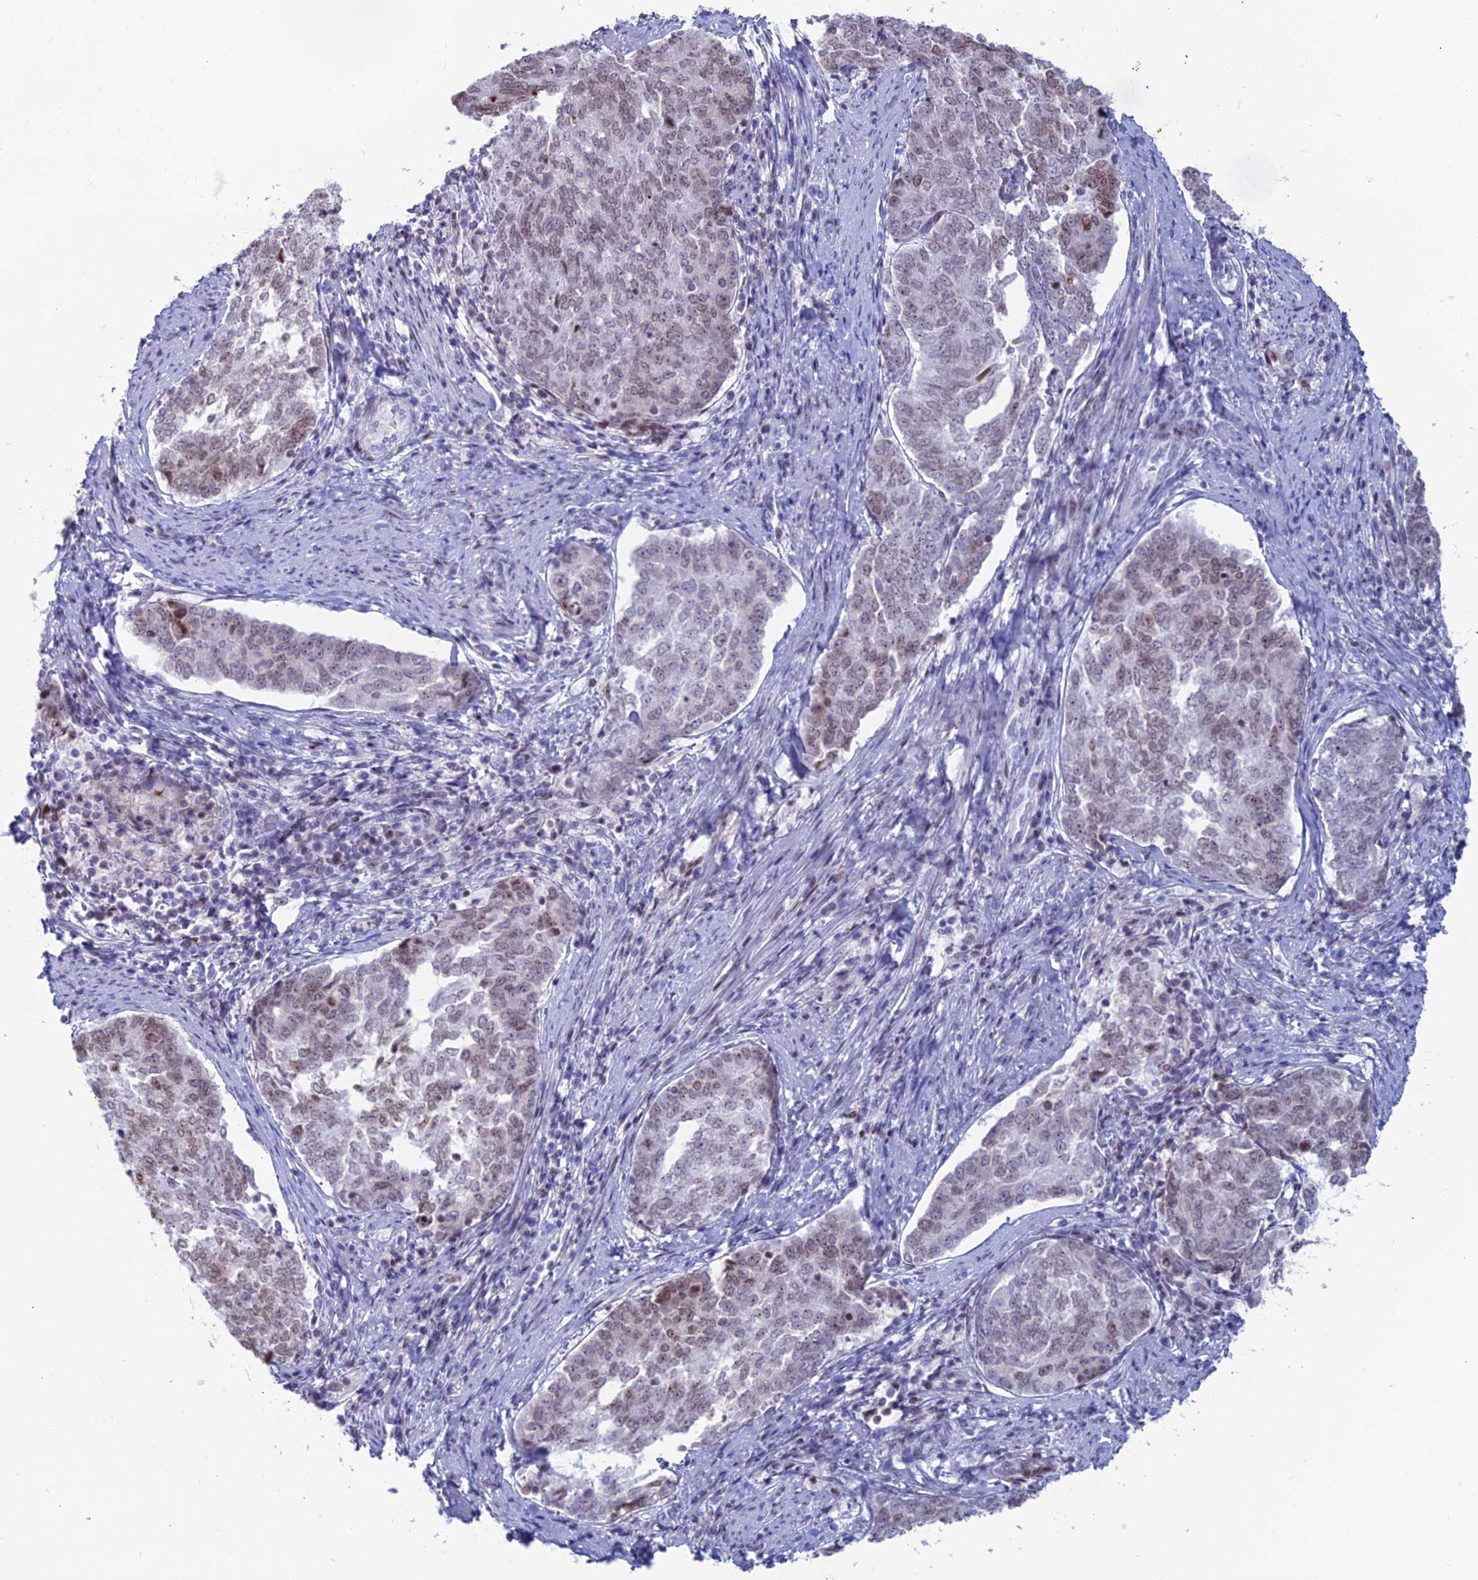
{"staining": {"intensity": "weak", "quantity": "25%-75%", "location": "nuclear"}, "tissue": "endometrial cancer", "cell_type": "Tumor cells", "image_type": "cancer", "snomed": [{"axis": "morphology", "description": "Adenocarcinoma, NOS"}, {"axis": "topography", "description": "Endometrium"}], "caption": "High-power microscopy captured an IHC image of endometrial cancer, revealing weak nuclear positivity in about 25%-75% of tumor cells.", "gene": "CERS6", "patient": {"sex": "female", "age": 80}}